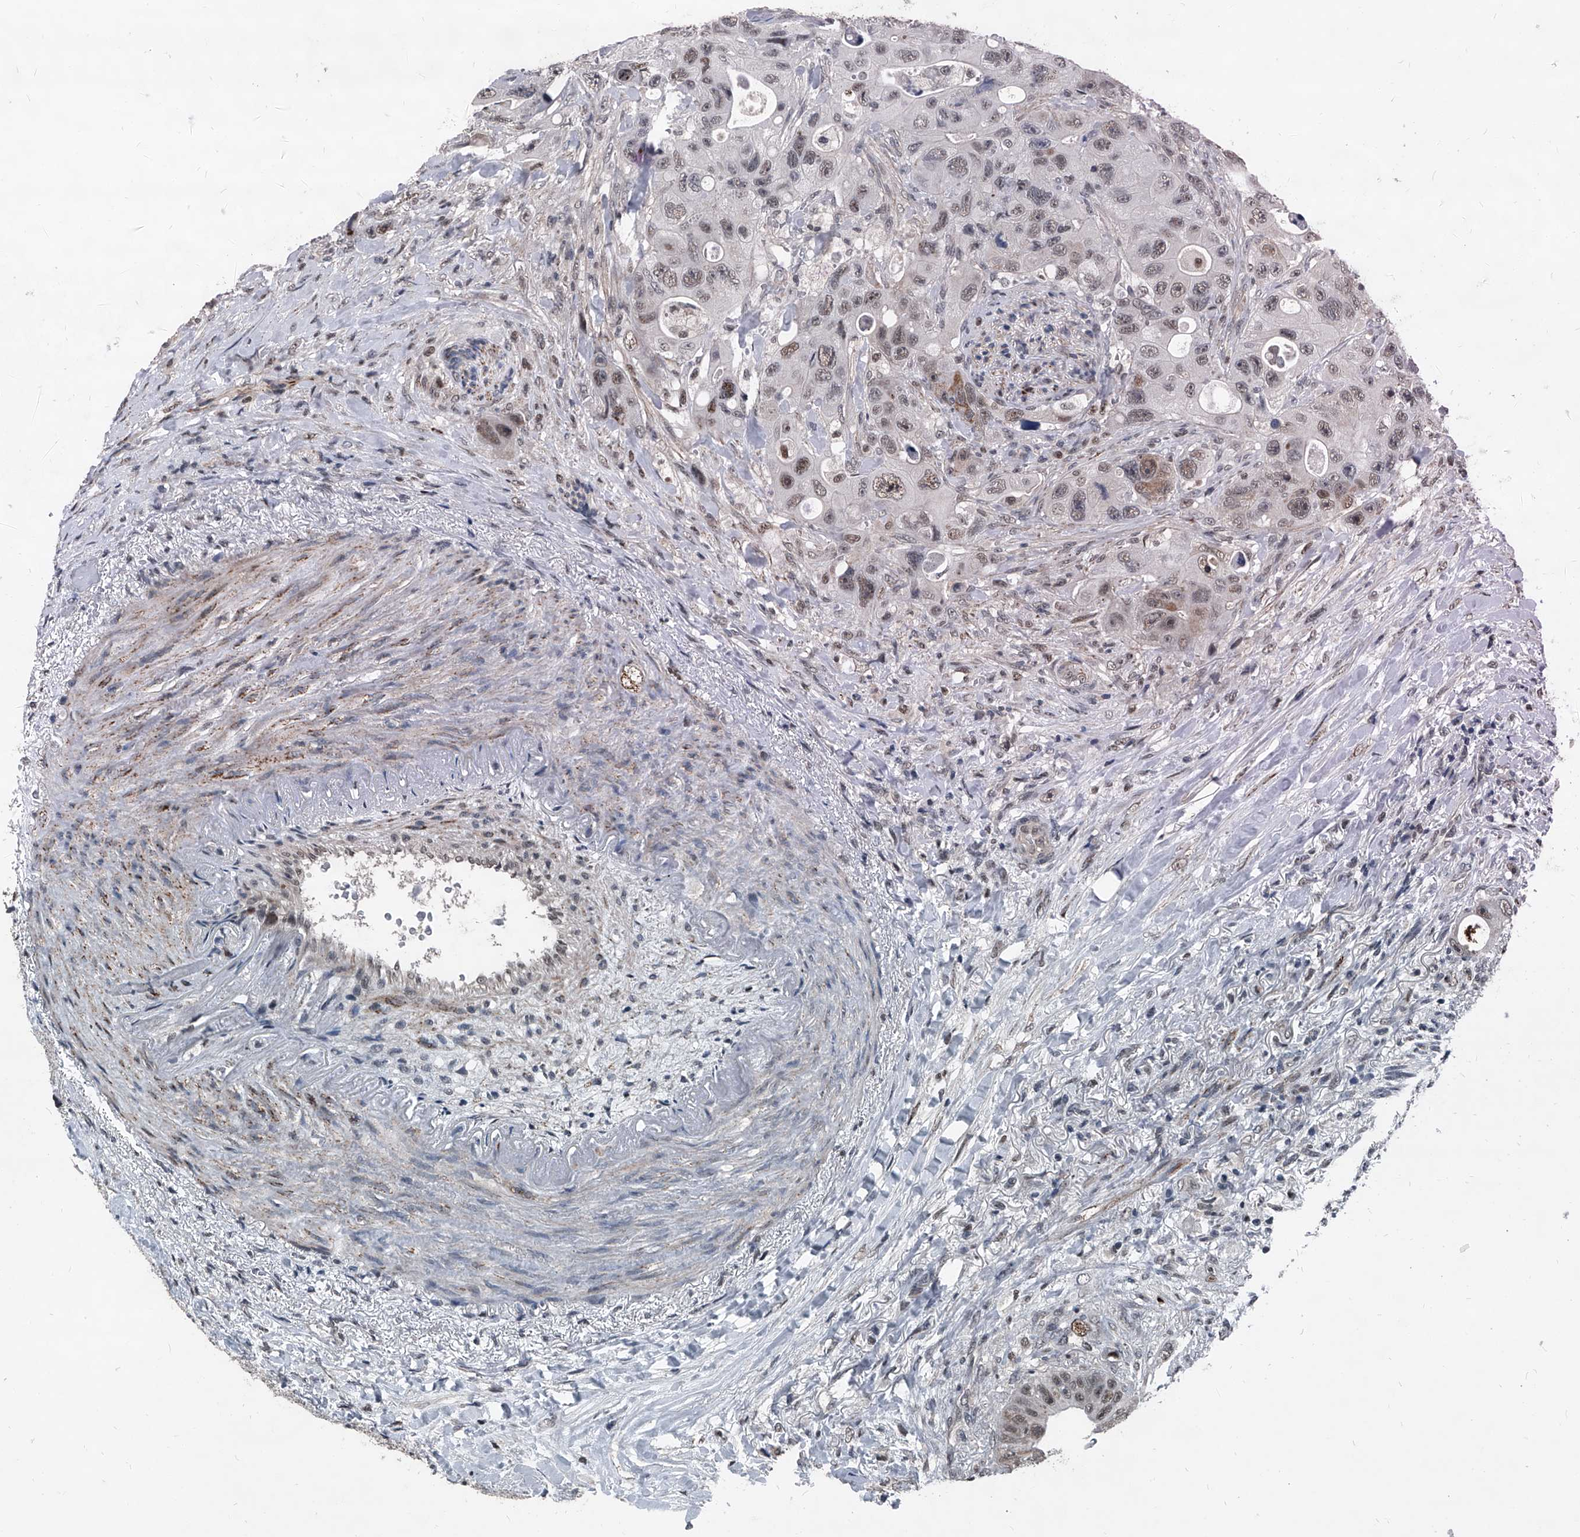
{"staining": {"intensity": "moderate", "quantity": "25%-75%", "location": "cytoplasmic/membranous,nuclear"}, "tissue": "colorectal cancer", "cell_type": "Tumor cells", "image_type": "cancer", "snomed": [{"axis": "morphology", "description": "Adenocarcinoma, NOS"}, {"axis": "topography", "description": "Colon"}], "caption": "Immunohistochemistry image of neoplastic tissue: colorectal cancer stained using IHC reveals medium levels of moderate protein expression localized specifically in the cytoplasmic/membranous and nuclear of tumor cells, appearing as a cytoplasmic/membranous and nuclear brown color.", "gene": "MEN1", "patient": {"sex": "female", "age": 46}}